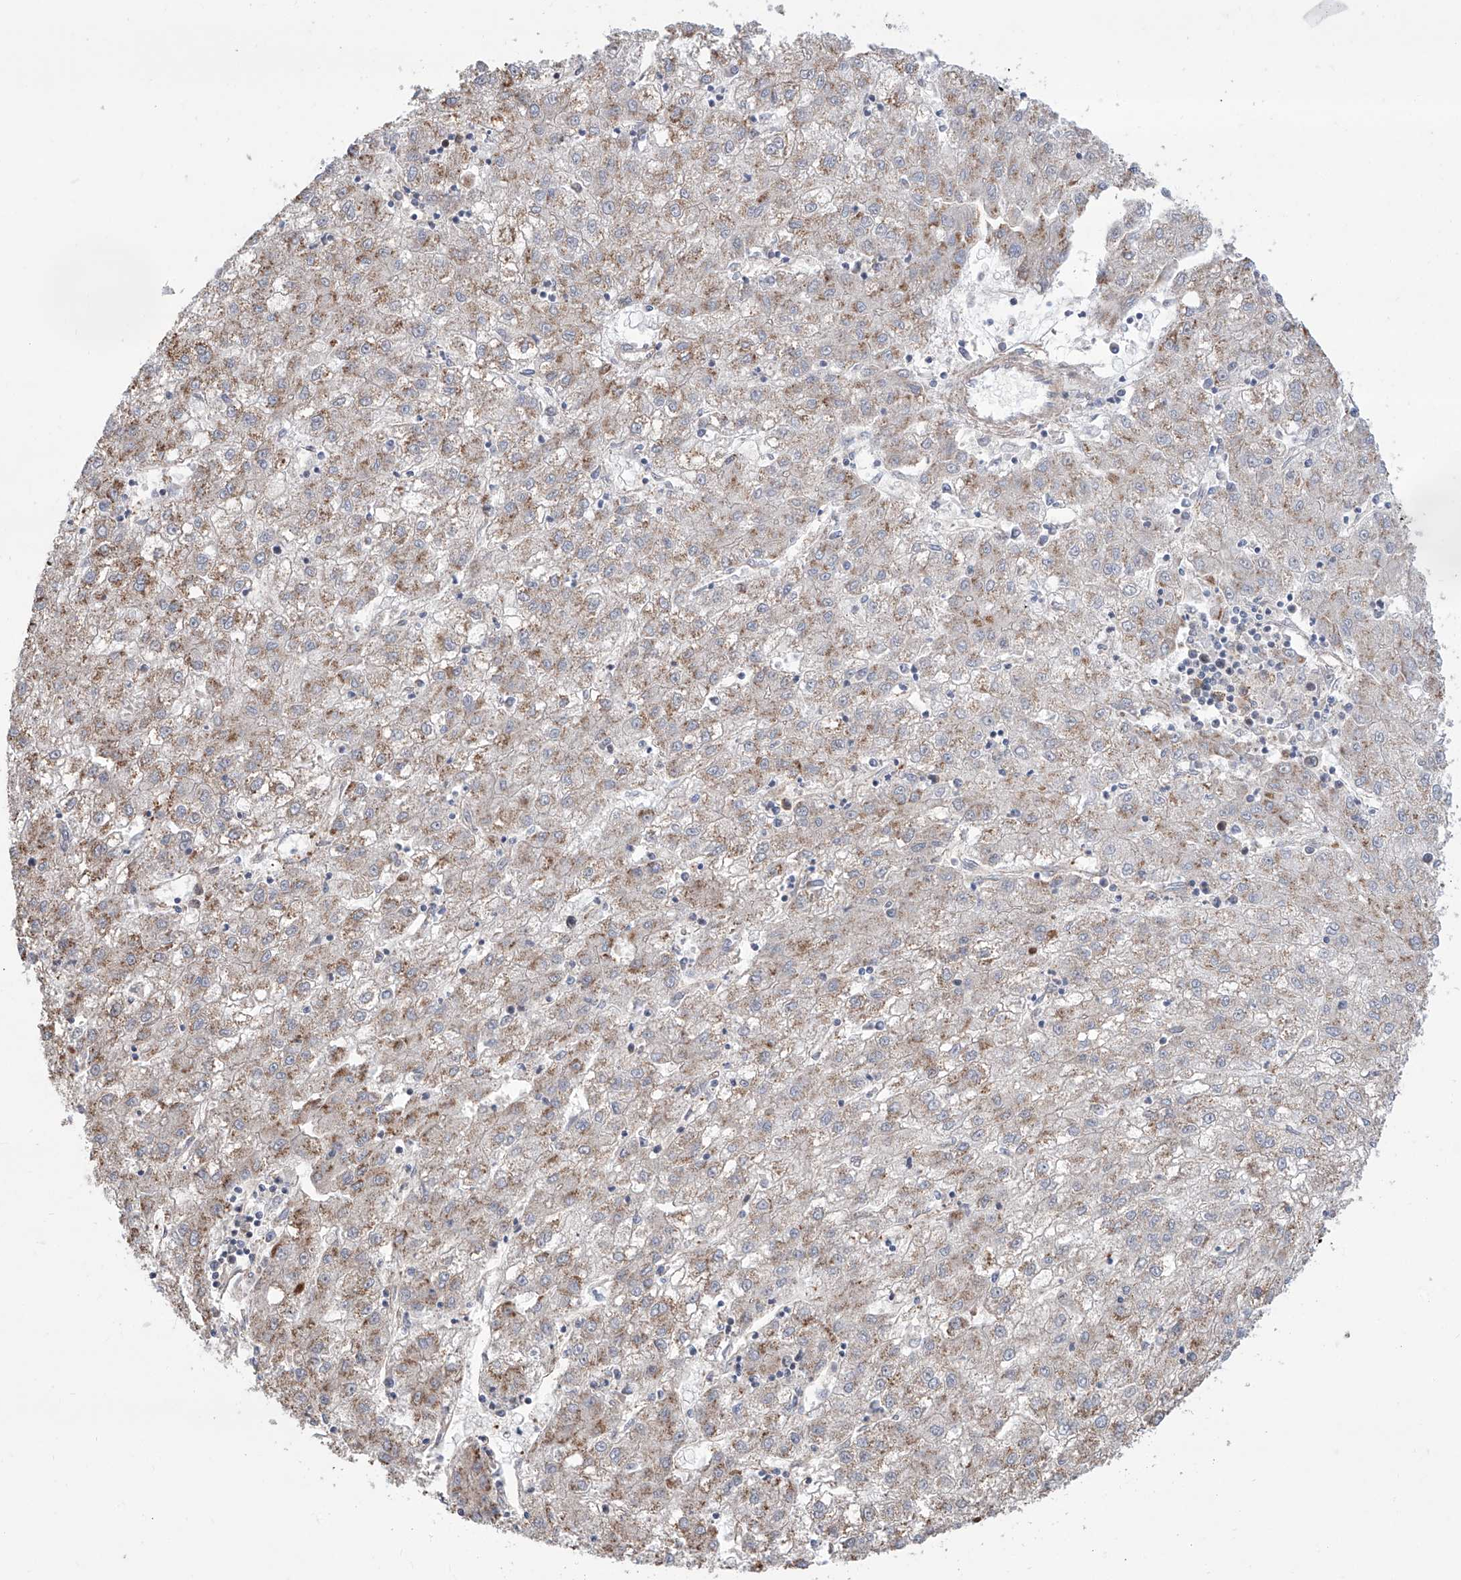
{"staining": {"intensity": "moderate", "quantity": "25%-75%", "location": "cytoplasmic/membranous"}, "tissue": "liver cancer", "cell_type": "Tumor cells", "image_type": "cancer", "snomed": [{"axis": "morphology", "description": "Carcinoma, Hepatocellular, NOS"}, {"axis": "topography", "description": "Liver"}], "caption": "Liver cancer stained for a protein displays moderate cytoplasmic/membranous positivity in tumor cells.", "gene": "APAF1", "patient": {"sex": "male", "age": 72}}